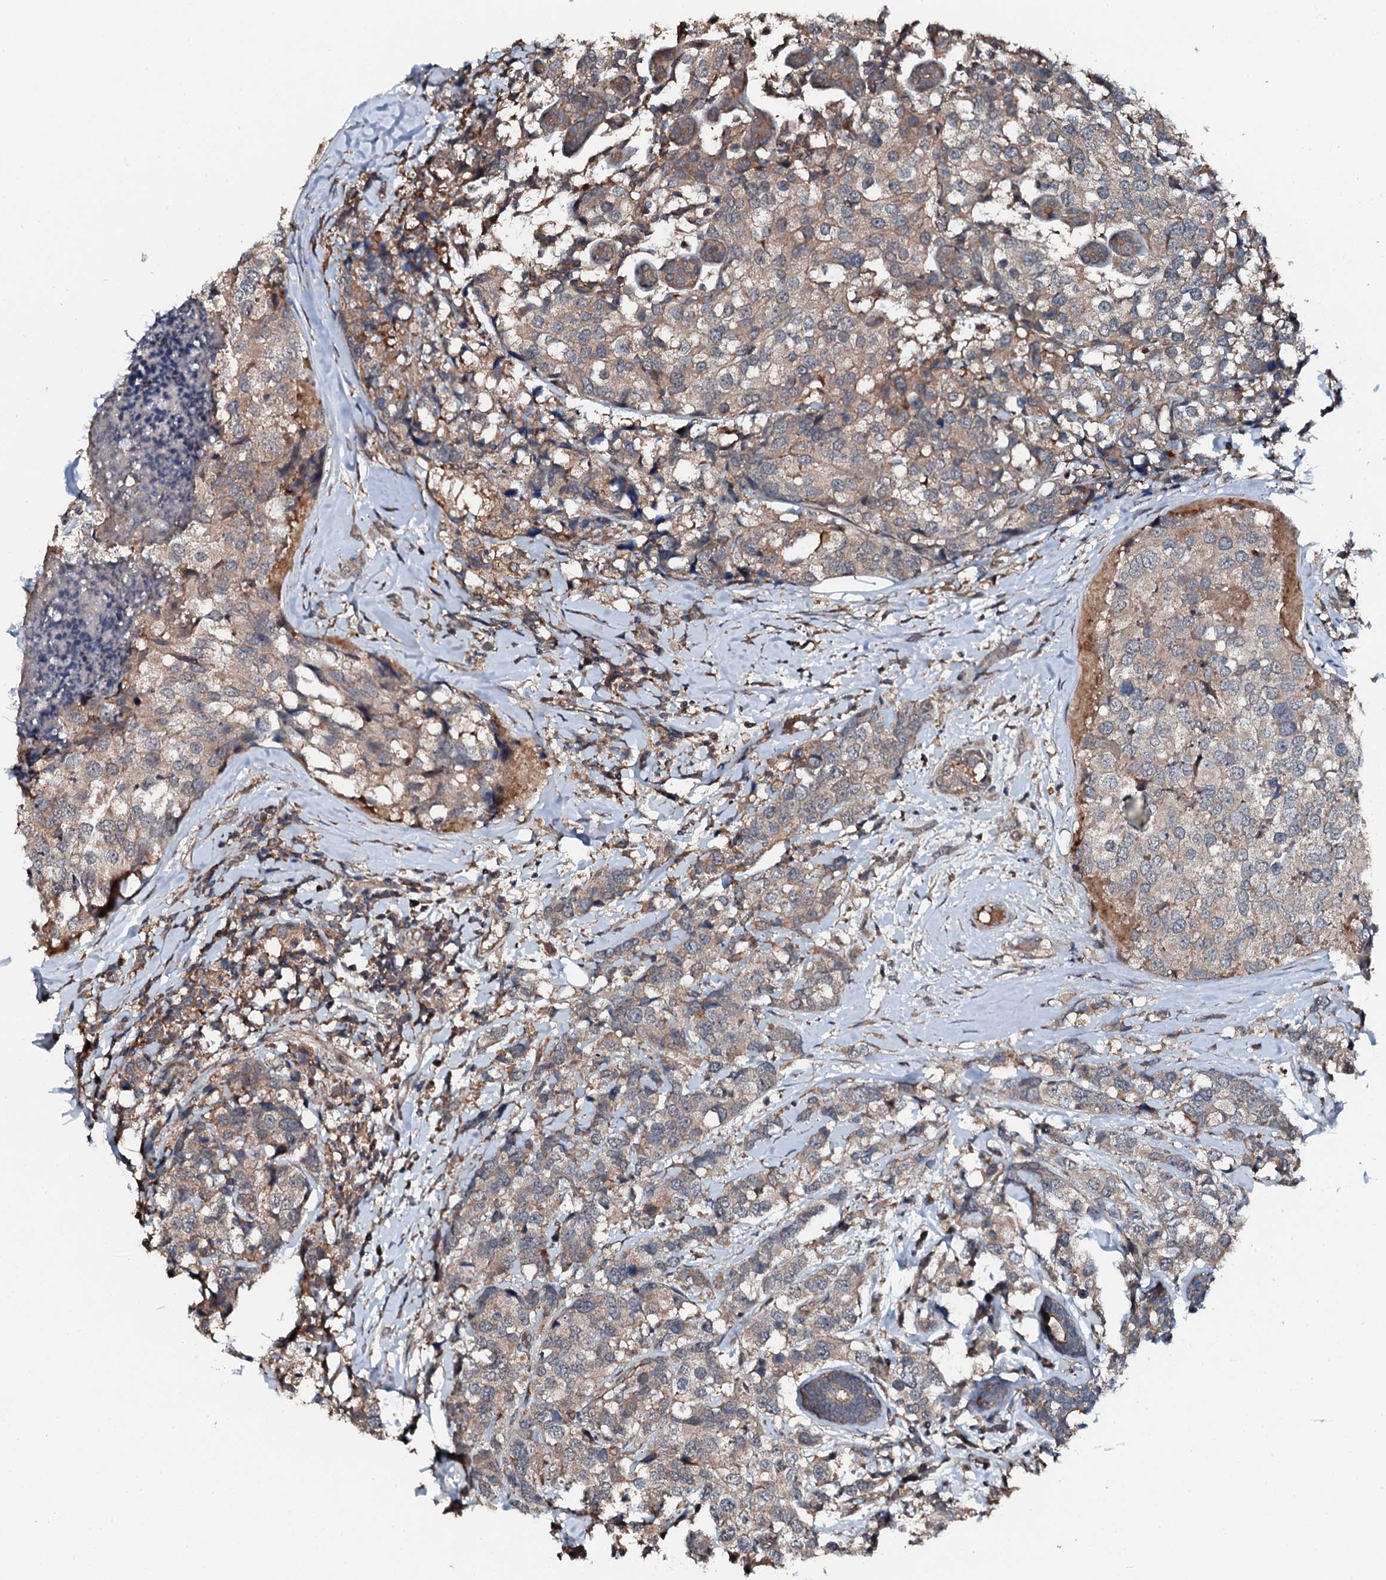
{"staining": {"intensity": "moderate", "quantity": ">75%", "location": "cytoplasmic/membranous"}, "tissue": "breast cancer", "cell_type": "Tumor cells", "image_type": "cancer", "snomed": [{"axis": "morphology", "description": "Lobular carcinoma"}, {"axis": "topography", "description": "Breast"}], "caption": "Moderate cytoplasmic/membranous positivity for a protein is present in about >75% of tumor cells of lobular carcinoma (breast) using immunohistochemistry (IHC).", "gene": "FLYWCH1", "patient": {"sex": "female", "age": 59}}